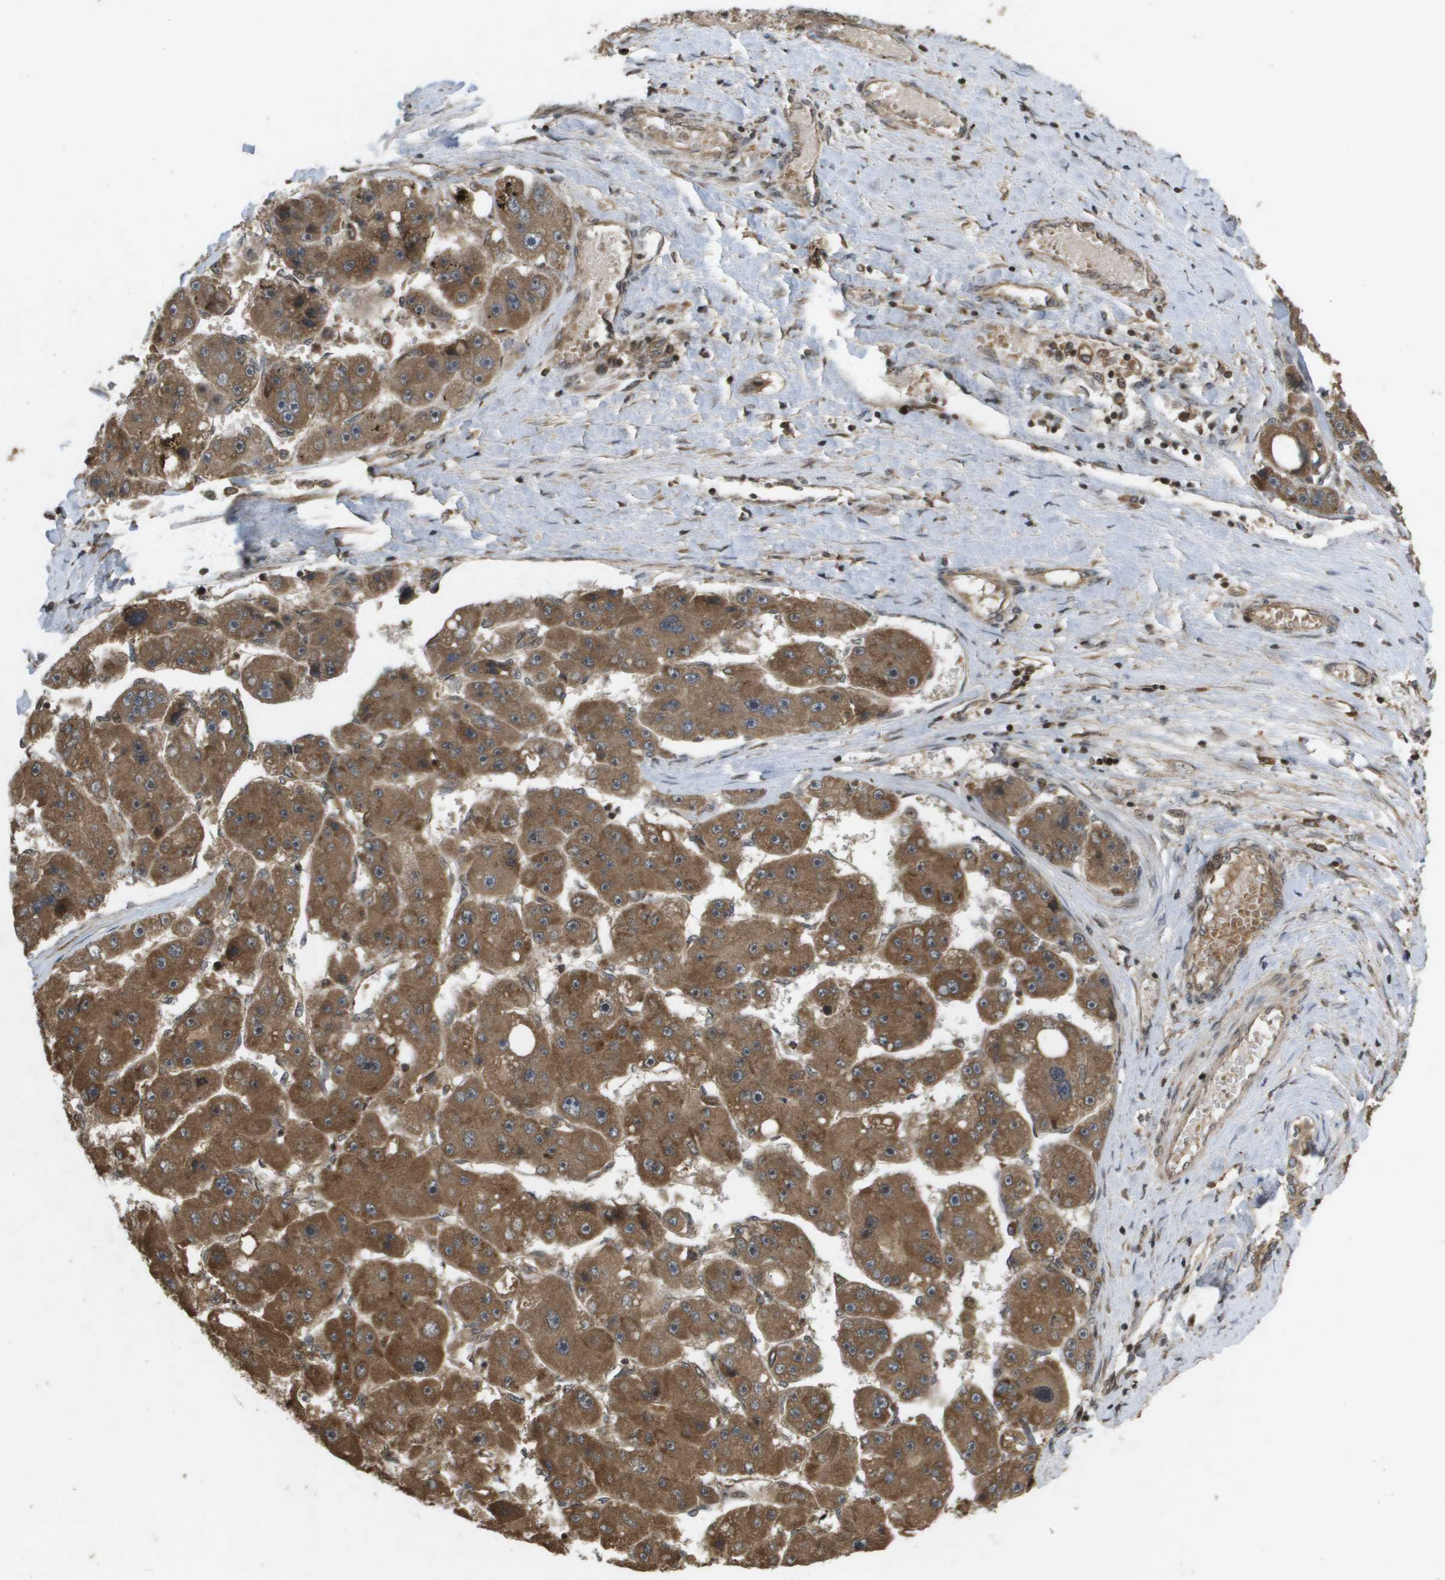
{"staining": {"intensity": "moderate", "quantity": ">75%", "location": "cytoplasmic/membranous"}, "tissue": "liver cancer", "cell_type": "Tumor cells", "image_type": "cancer", "snomed": [{"axis": "morphology", "description": "Carcinoma, Hepatocellular, NOS"}, {"axis": "topography", "description": "Liver"}], "caption": "There is medium levels of moderate cytoplasmic/membranous positivity in tumor cells of liver hepatocellular carcinoma, as demonstrated by immunohistochemical staining (brown color).", "gene": "KIF11", "patient": {"sex": "female", "age": 61}}